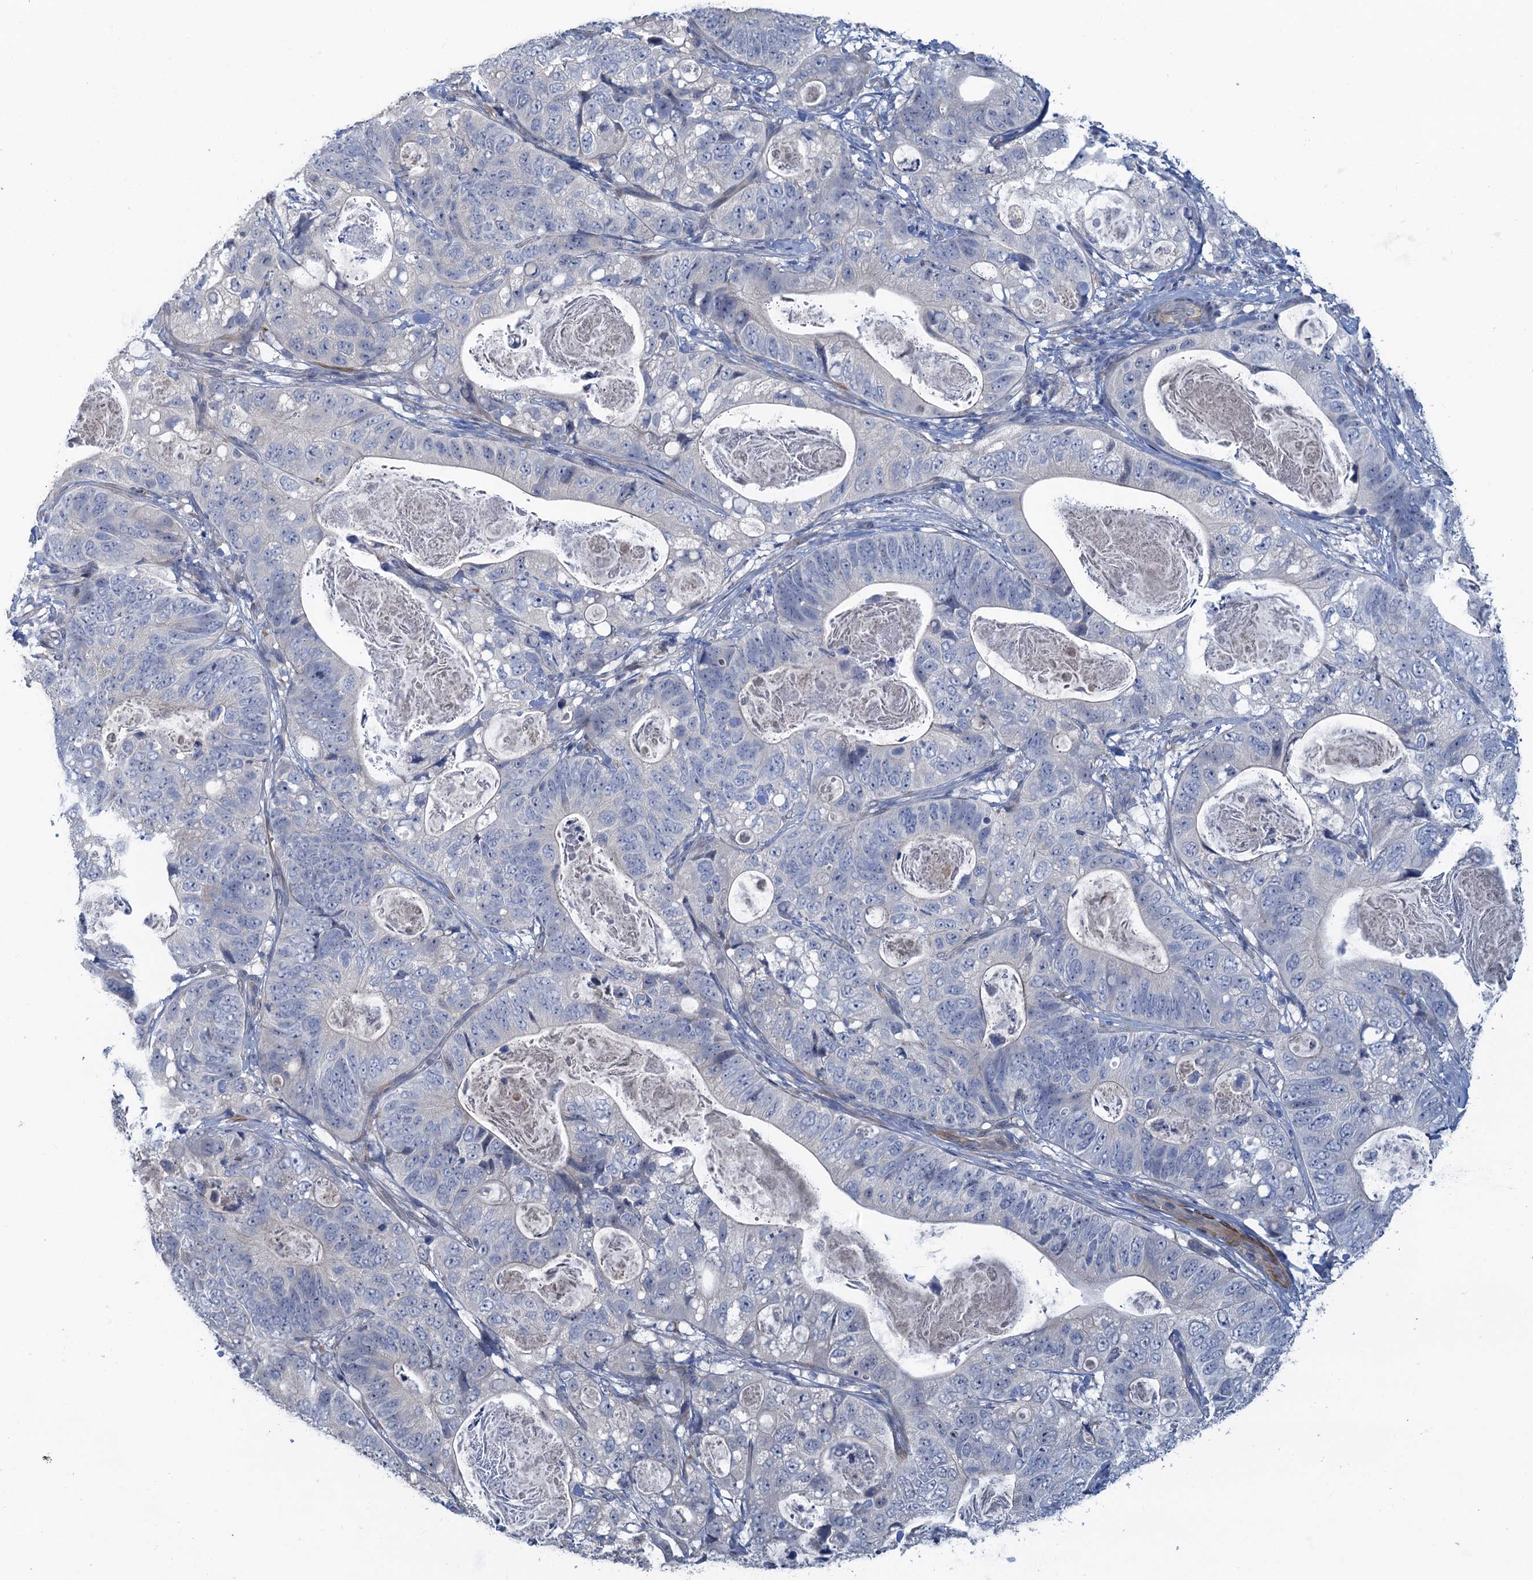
{"staining": {"intensity": "negative", "quantity": "none", "location": "none"}, "tissue": "stomach cancer", "cell_type": "Tumor cells", "image_type": "cancer", "snomed": [{"axis": "morphology", "description": "Normal tissue, NOS"}, {"axis": "morphology", "description": "Adenocarcinoma, NOS"}, {"axis": "topography", "description": "Stomach"}], "caption": "Tumor cells show no significant protein expression in stomach cancer.", "gene": "MYO16", "patient": {"sex": "female", "age": 89}}